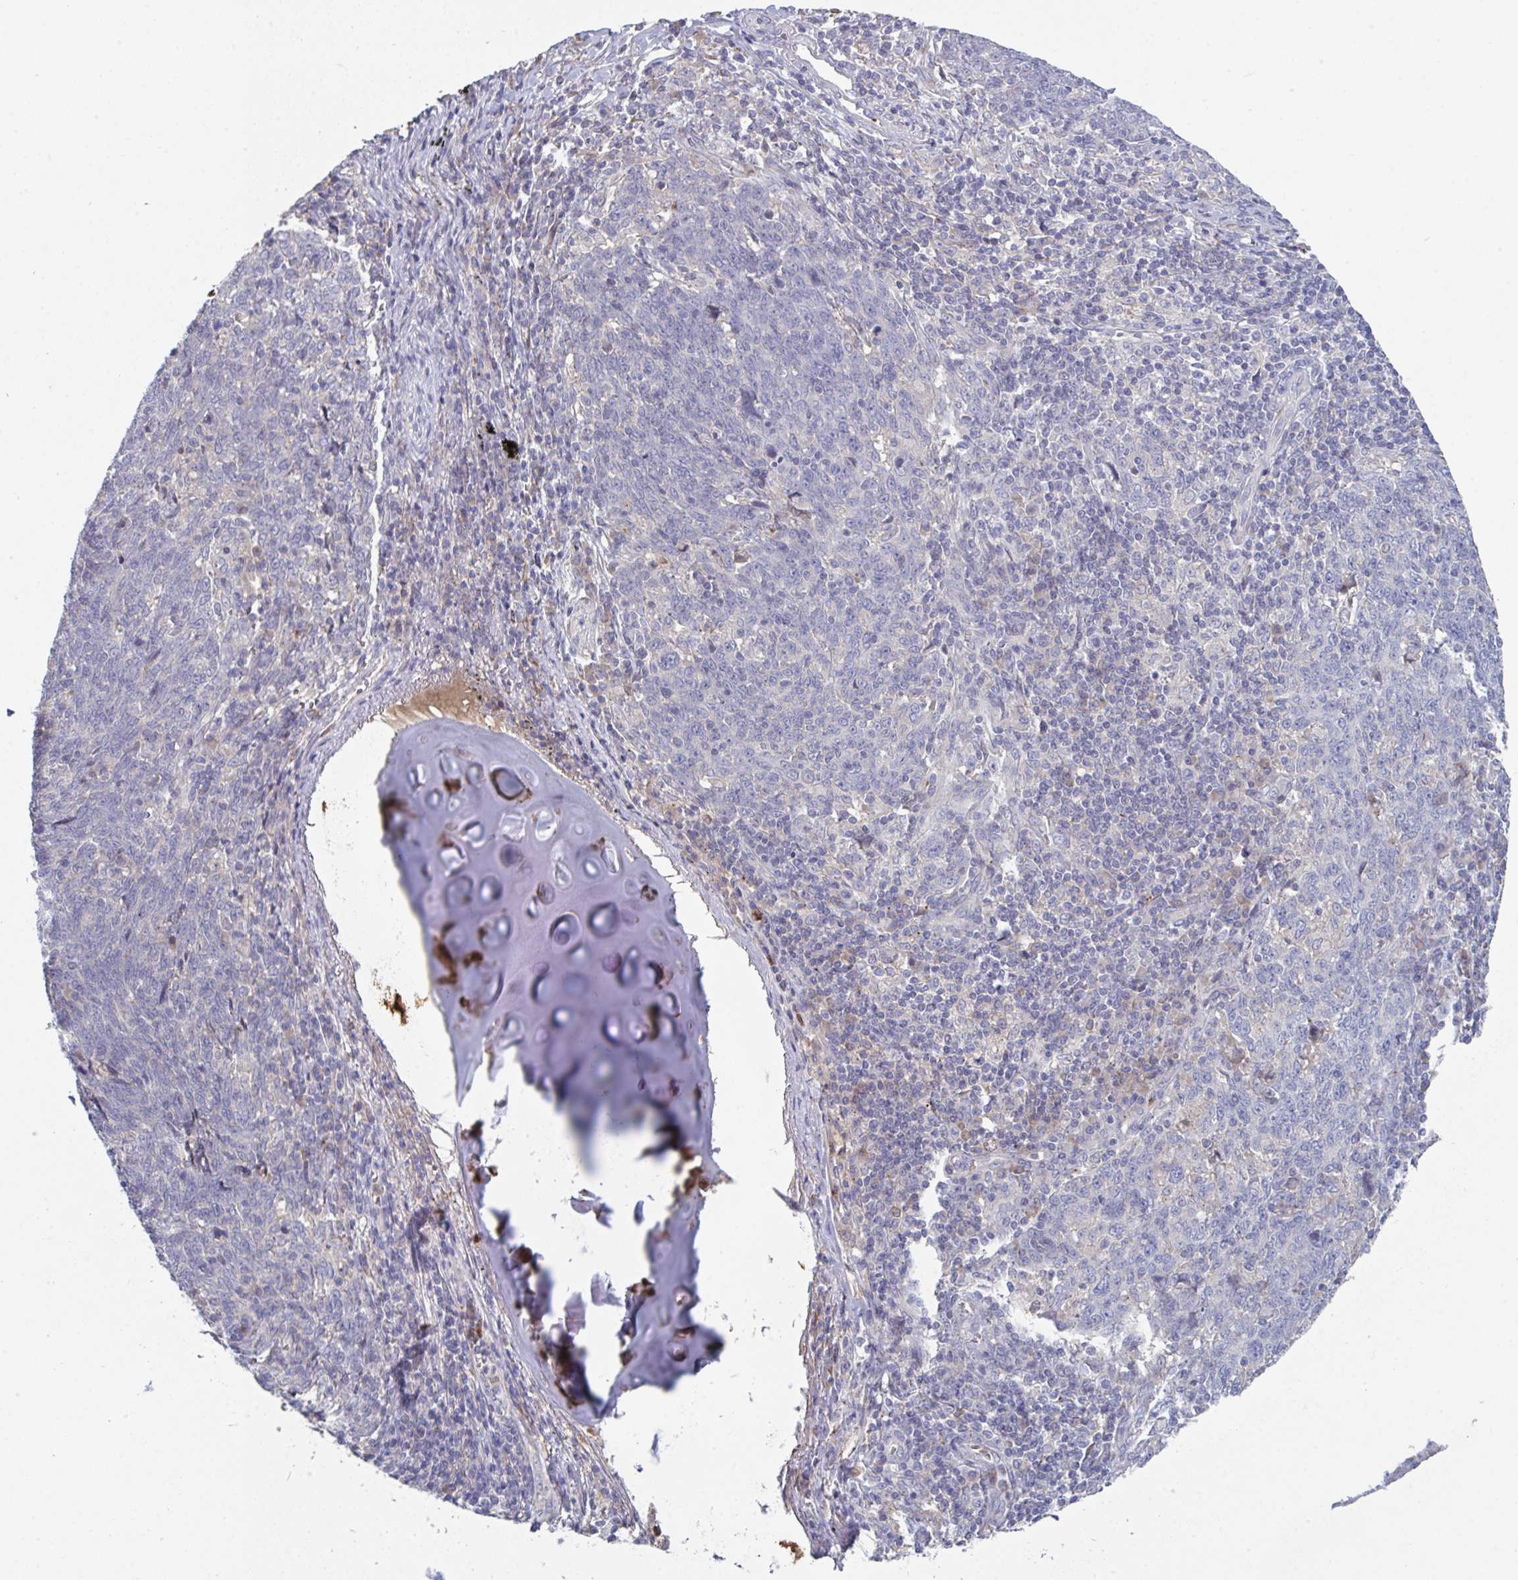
{"staining": {"intensity": "negative", "quantity": "none", "location": "none"}, "tissue": "lung cancer", "cell_type": "Tumor cells", "image_type": "cancer", "snomed": [{"axis": "morphology", "description": "Squamous cell carcinoma, NOS"}, {"axis": "topography", "description": "Lung"}], "caption": "Human lung cancer (squamous cell carcinoma) stained for a protein using immunohistochemistry (IHC) reveals no positivity in tumor cells.", "gene": "HGFAC", "patient": {"sex": "female", "age": 72}}